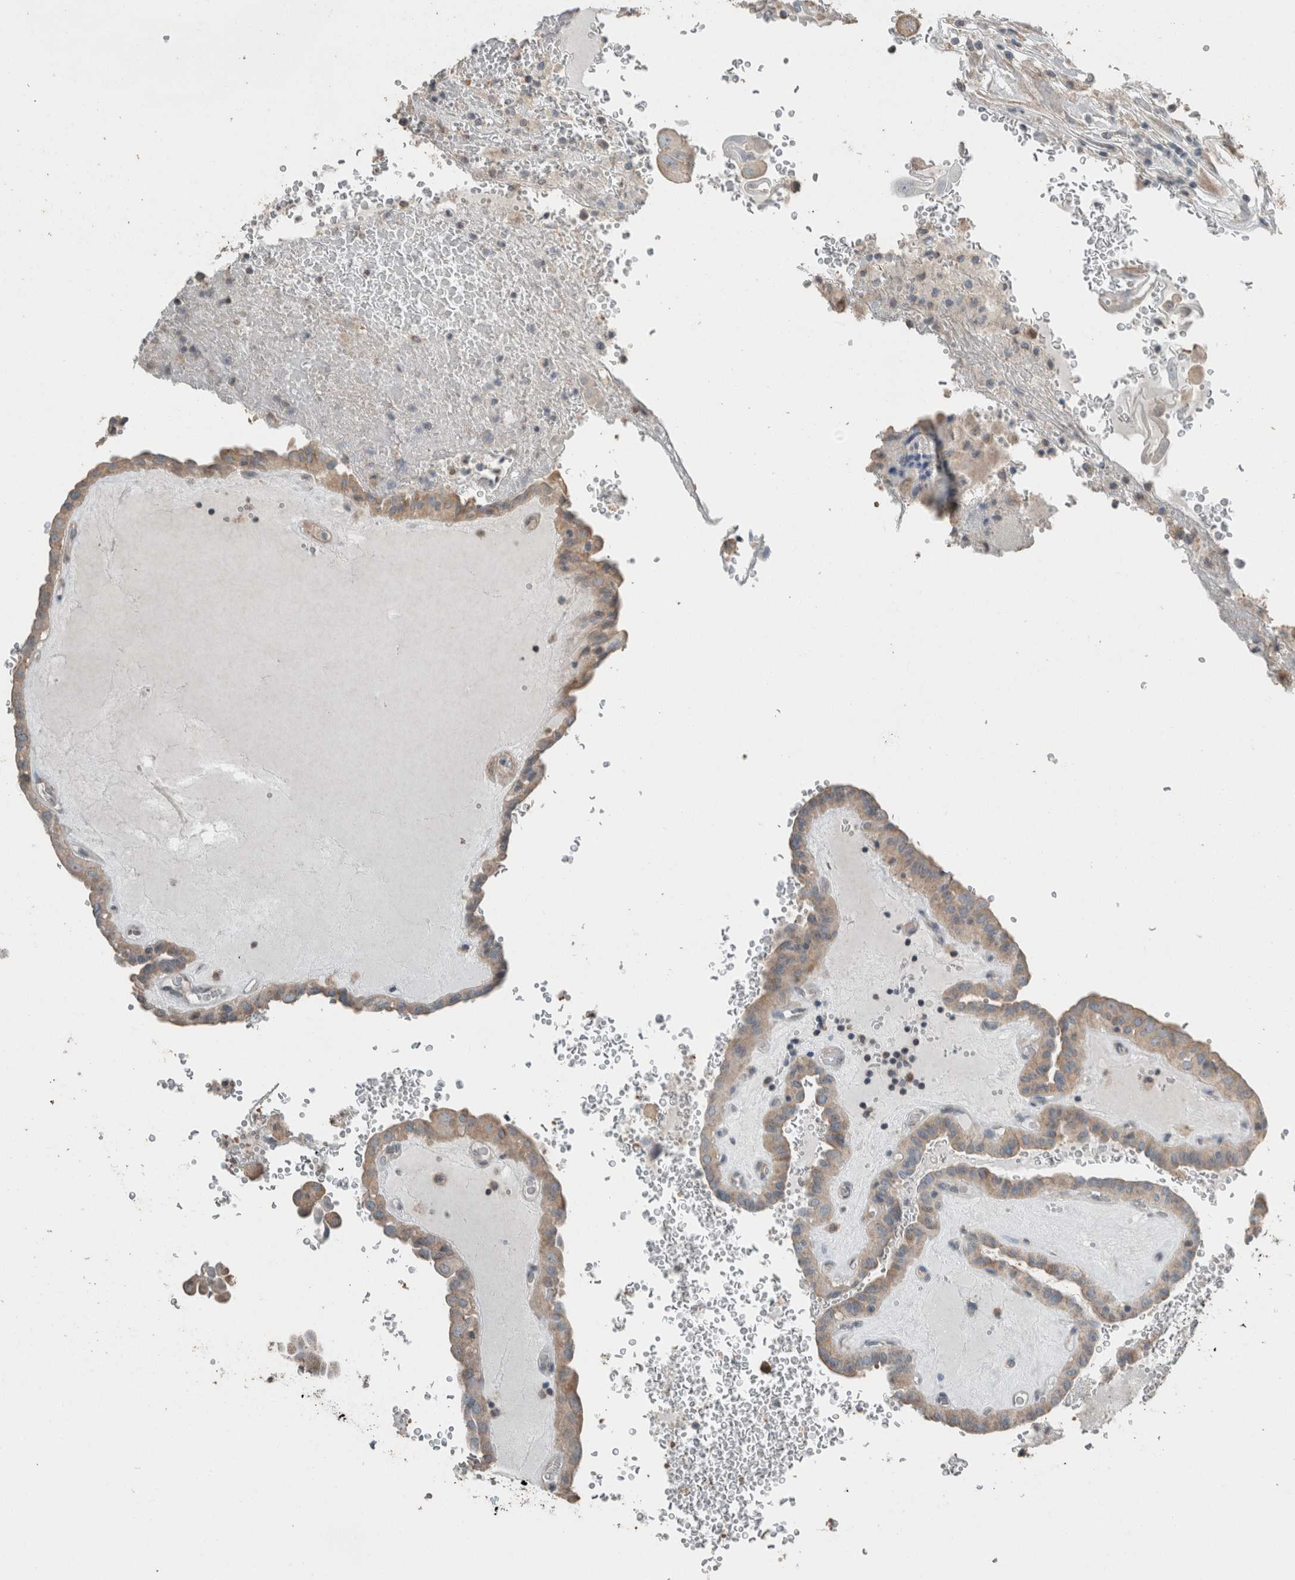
{"staining": {"intensity": "moderate", "quantity": ">75%", "location": "cytoplasmic/membranous"}, "tissue": "thyroid cancer", "cell_type": "Tumor cells", "image_type": "cancer", "snomed": [{"axis": "morphology", "description": "Papillary adenocarcinoma, NOS"}, {"axis": "topography", "description": "Thyroid gland"}], "caption": "DAB (3,3'-diaminobenzidine) immunohistochemical staining of human papillary adenocarcinoma (thyroid) exhibits moderate cytoplasmic/membranous protein positivity in approximately >75% of tumor cells.", "gene": "ACVR2B", "patient": {"sex": "male", "age": 77}}